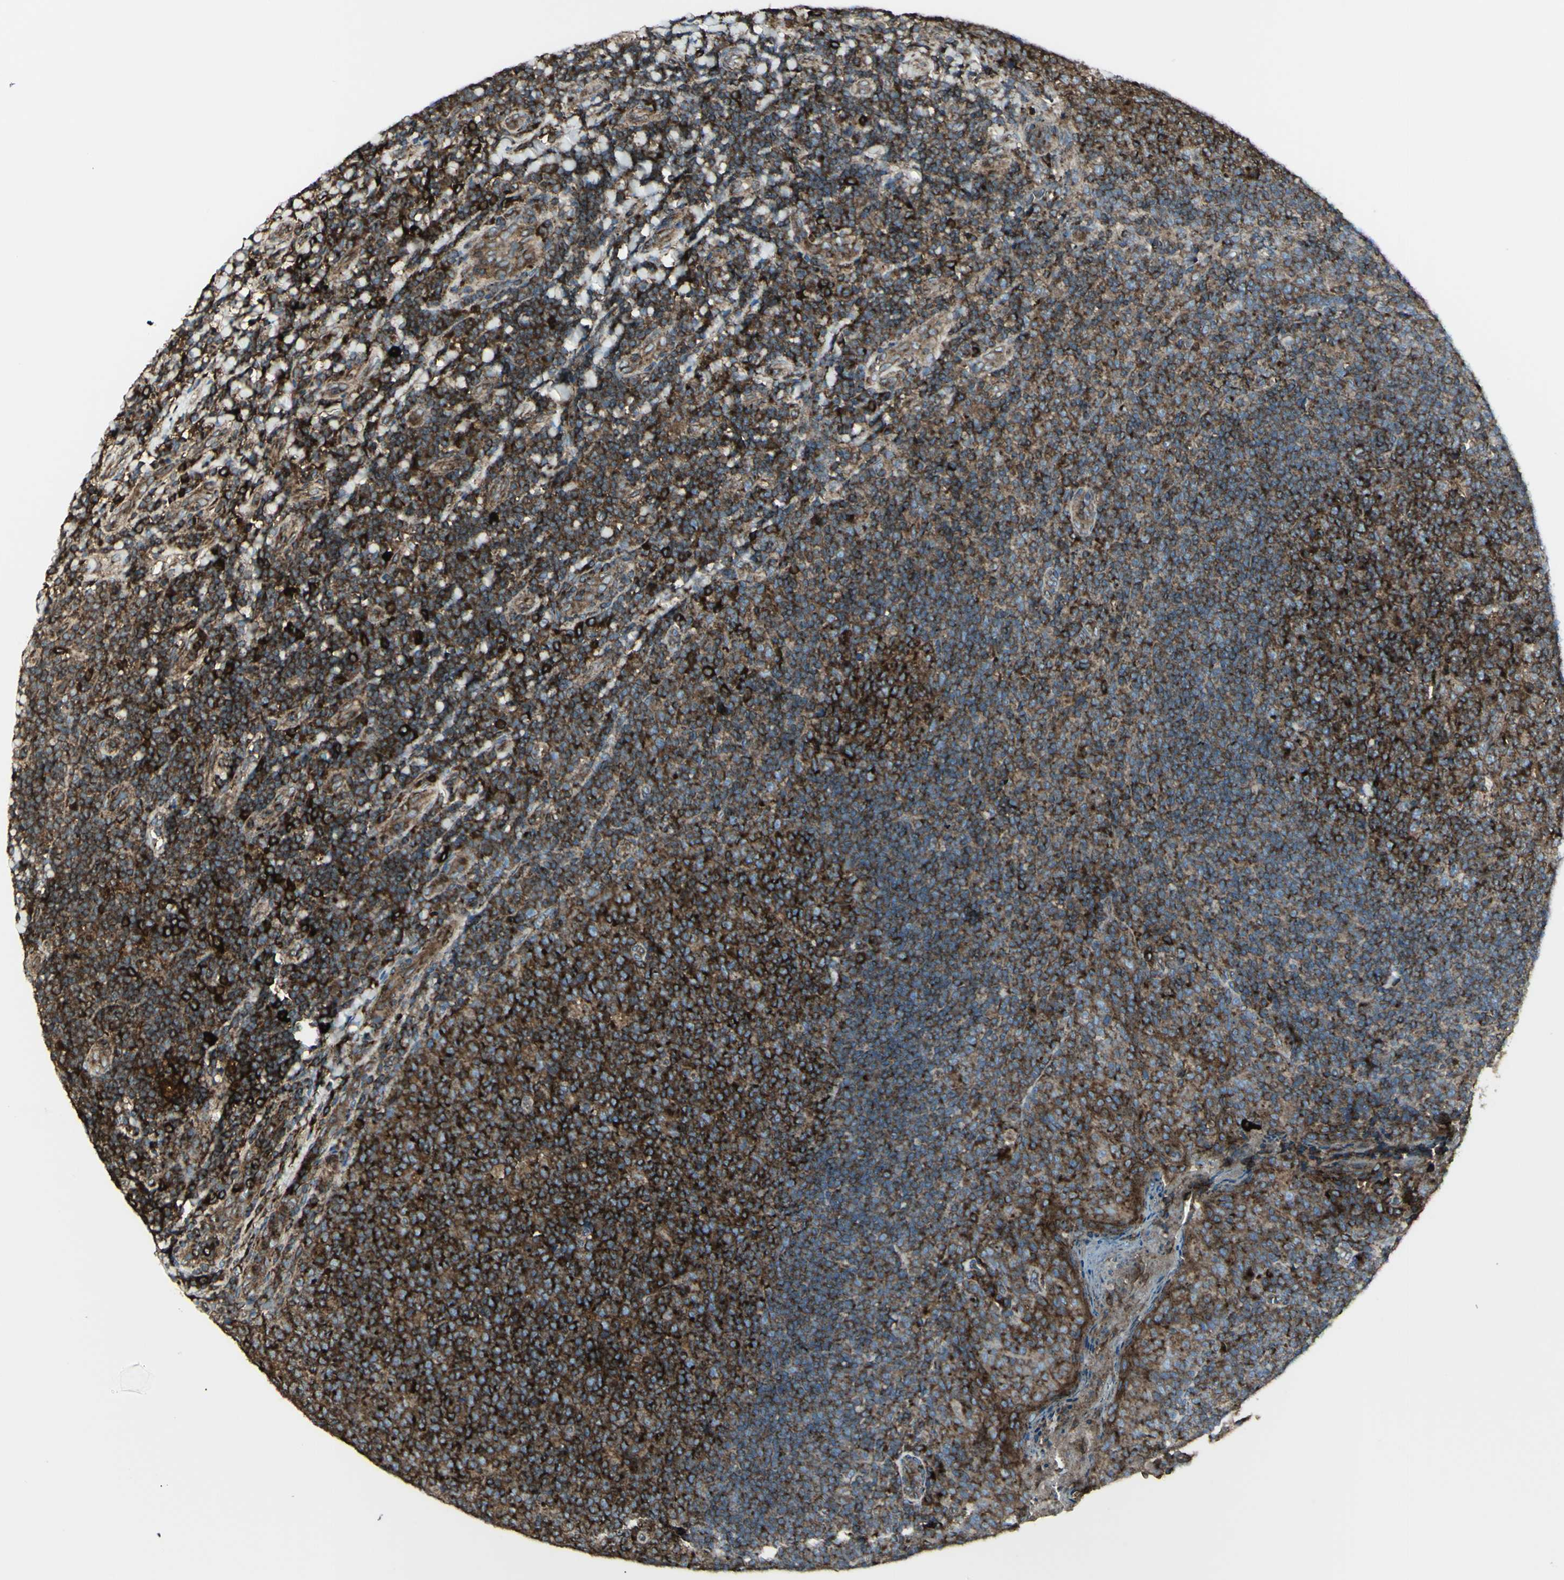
{"staining": {"intensity": "strong", "quantity": ">75%", "location": "cytoplasmic/membranous"}, "tissue": "tonsil", "cell_type": "Germinal center cells", "image_type": "normal", "snomed": [{"axis": "morphology", "description": "Normal tissue, NOS"}, {"axis": "topography", "description": "Tonsil"}], "caption": "Immunohistochemistry image of unremarkable tonsil: human tonsil stained using immunohistochemistry (IHC) demonstrates high levels of strong protein expression localized specifically in the cytoplasmic/membranous of germinal center cells, appearing as a cytoplasmic/membranous brown color.", "gene": "NAPA", "patient": {"sex": "male", "age": 17}}